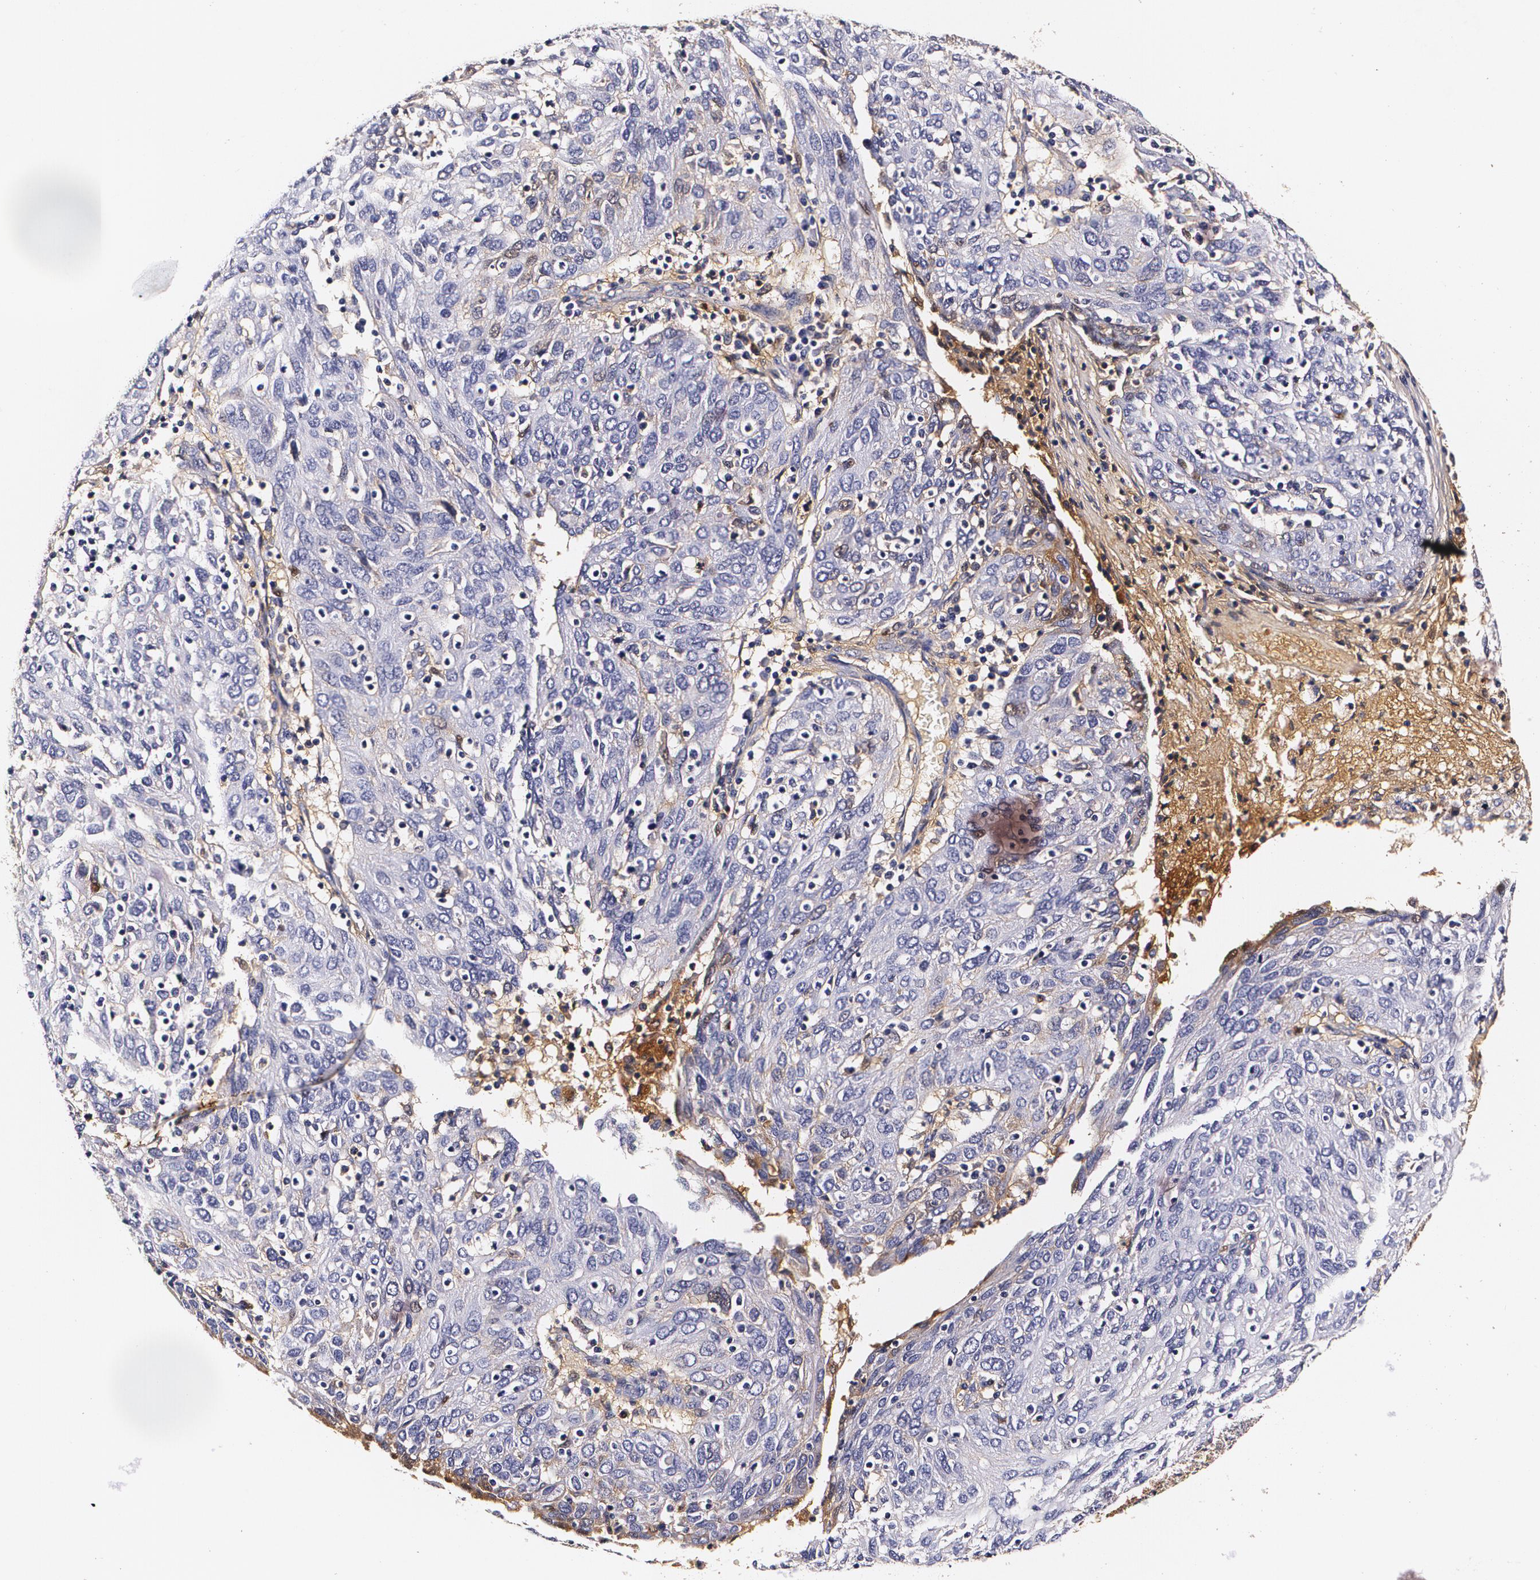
{"staining": {"intensity": "negative", "quantity": "none", "location": "none"}, "tissue": "ovarian cancer", "cell_type": "Tumor cells", "image_type": "cancer", "snomed": [{"axis": "morphology", "description": "Carcinoma, endometroid"}, {"axis": "topography", "description": "Ovary"}], "caption": "Immunohistochemistry (IHC) micrograph of neoplastic tissue: human ovarian endometroid carcinoma stained with DAB demonstrates no significant protein staining in tumor cells.", "gene": "TTR", "patient": {"sex": "female", "age": 50}}